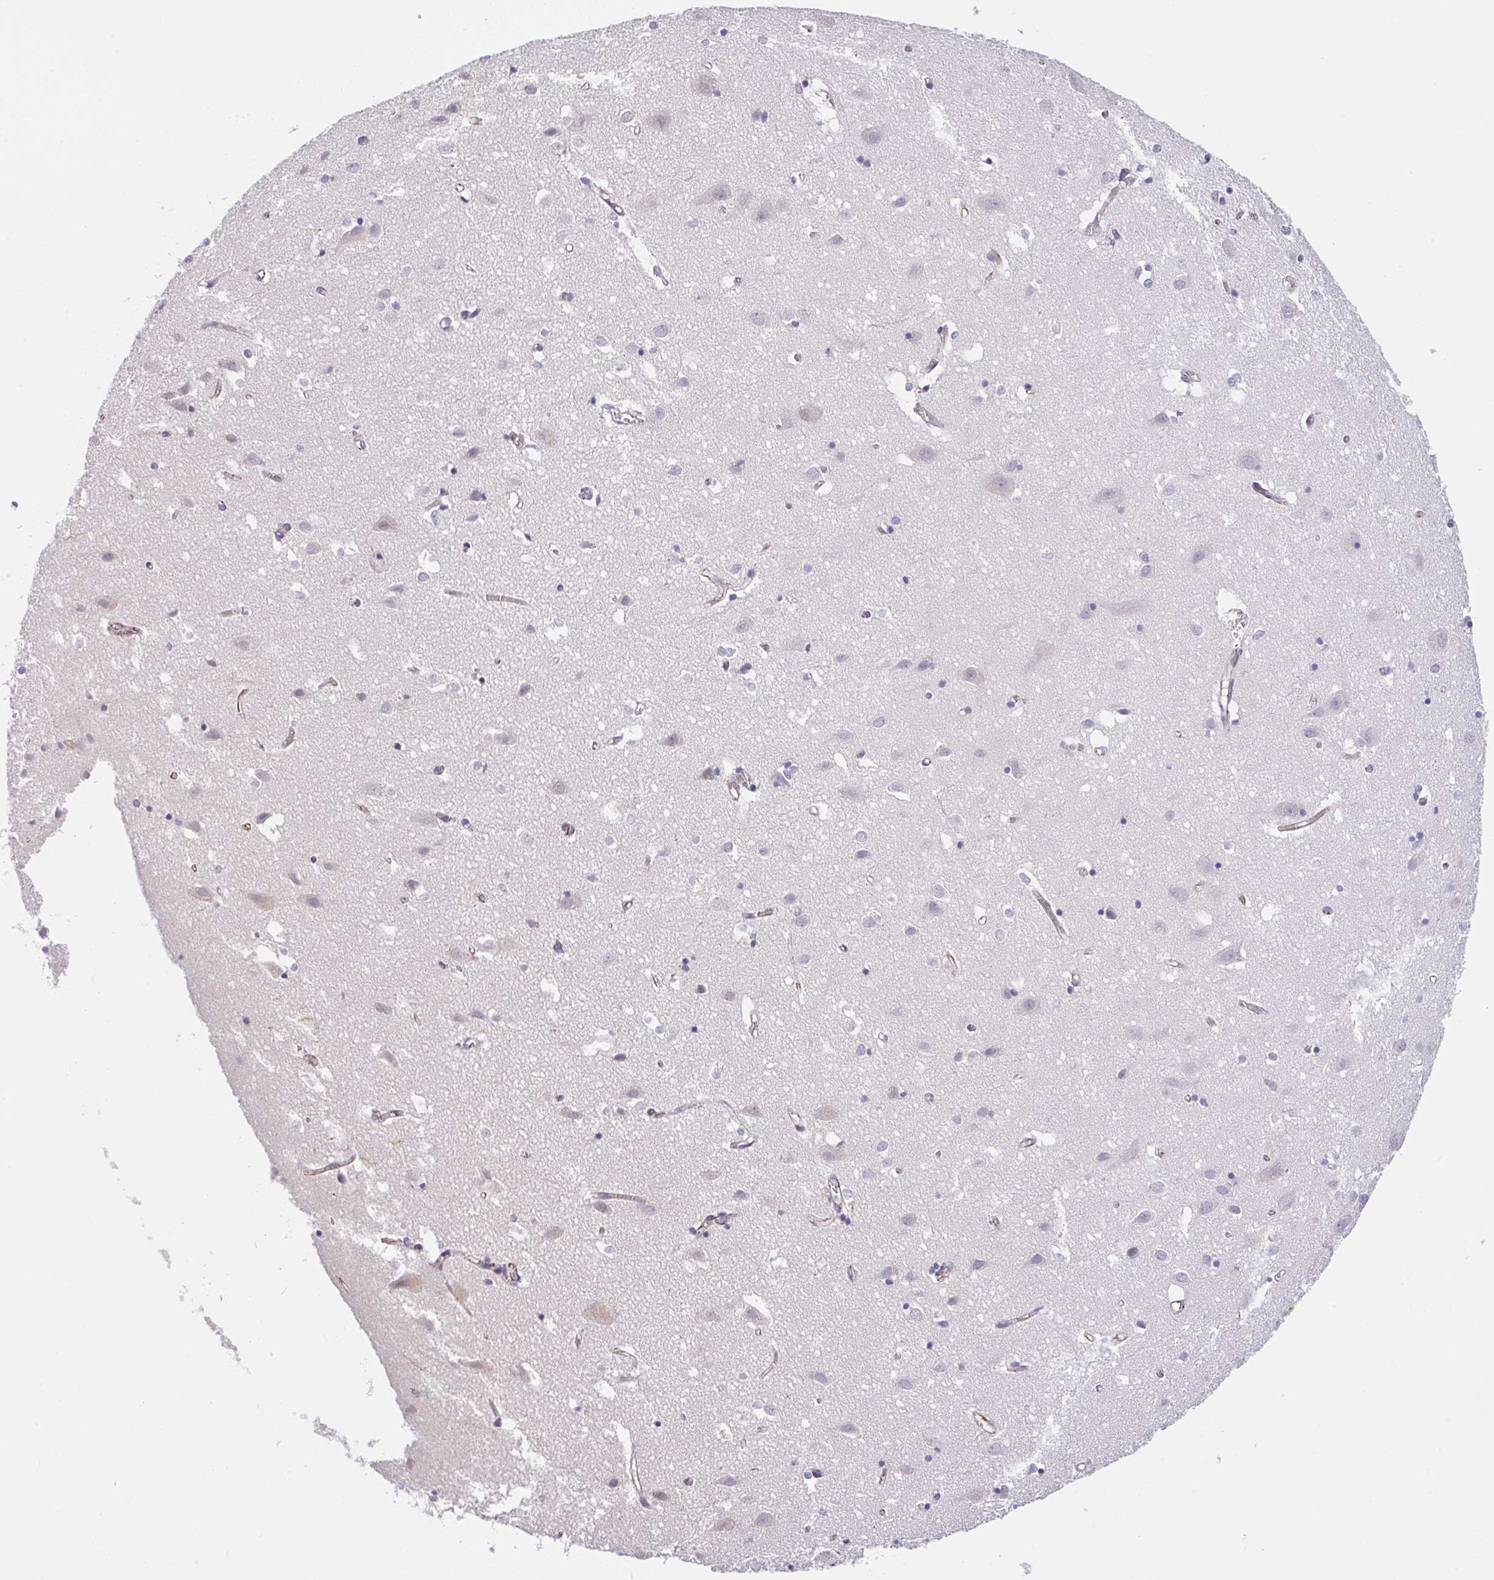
{"staining": {"intensity": "weak", "quantity": "25%-75%", "location": "cytoplasmic/membranous"}, "tissue": "cerebral cortex", "cell_type": "Endothelial cells", "image_type": "normal", "snomed": [{"axis": "morphology", "description": "Normal tissue, NOS"}, {"axis": "topography", "description": "Cerebral cortex"}], "caption": "An immunohistochemistry (IHC) micrograph of unremarkable tissue is shown. Protein staining in brown shows weak cytoplasmic/membranous positivity in cerebral cortex within endothelial cells.", "gene": "CGNL1", "patient": {"sex": "male", "age": 70}}